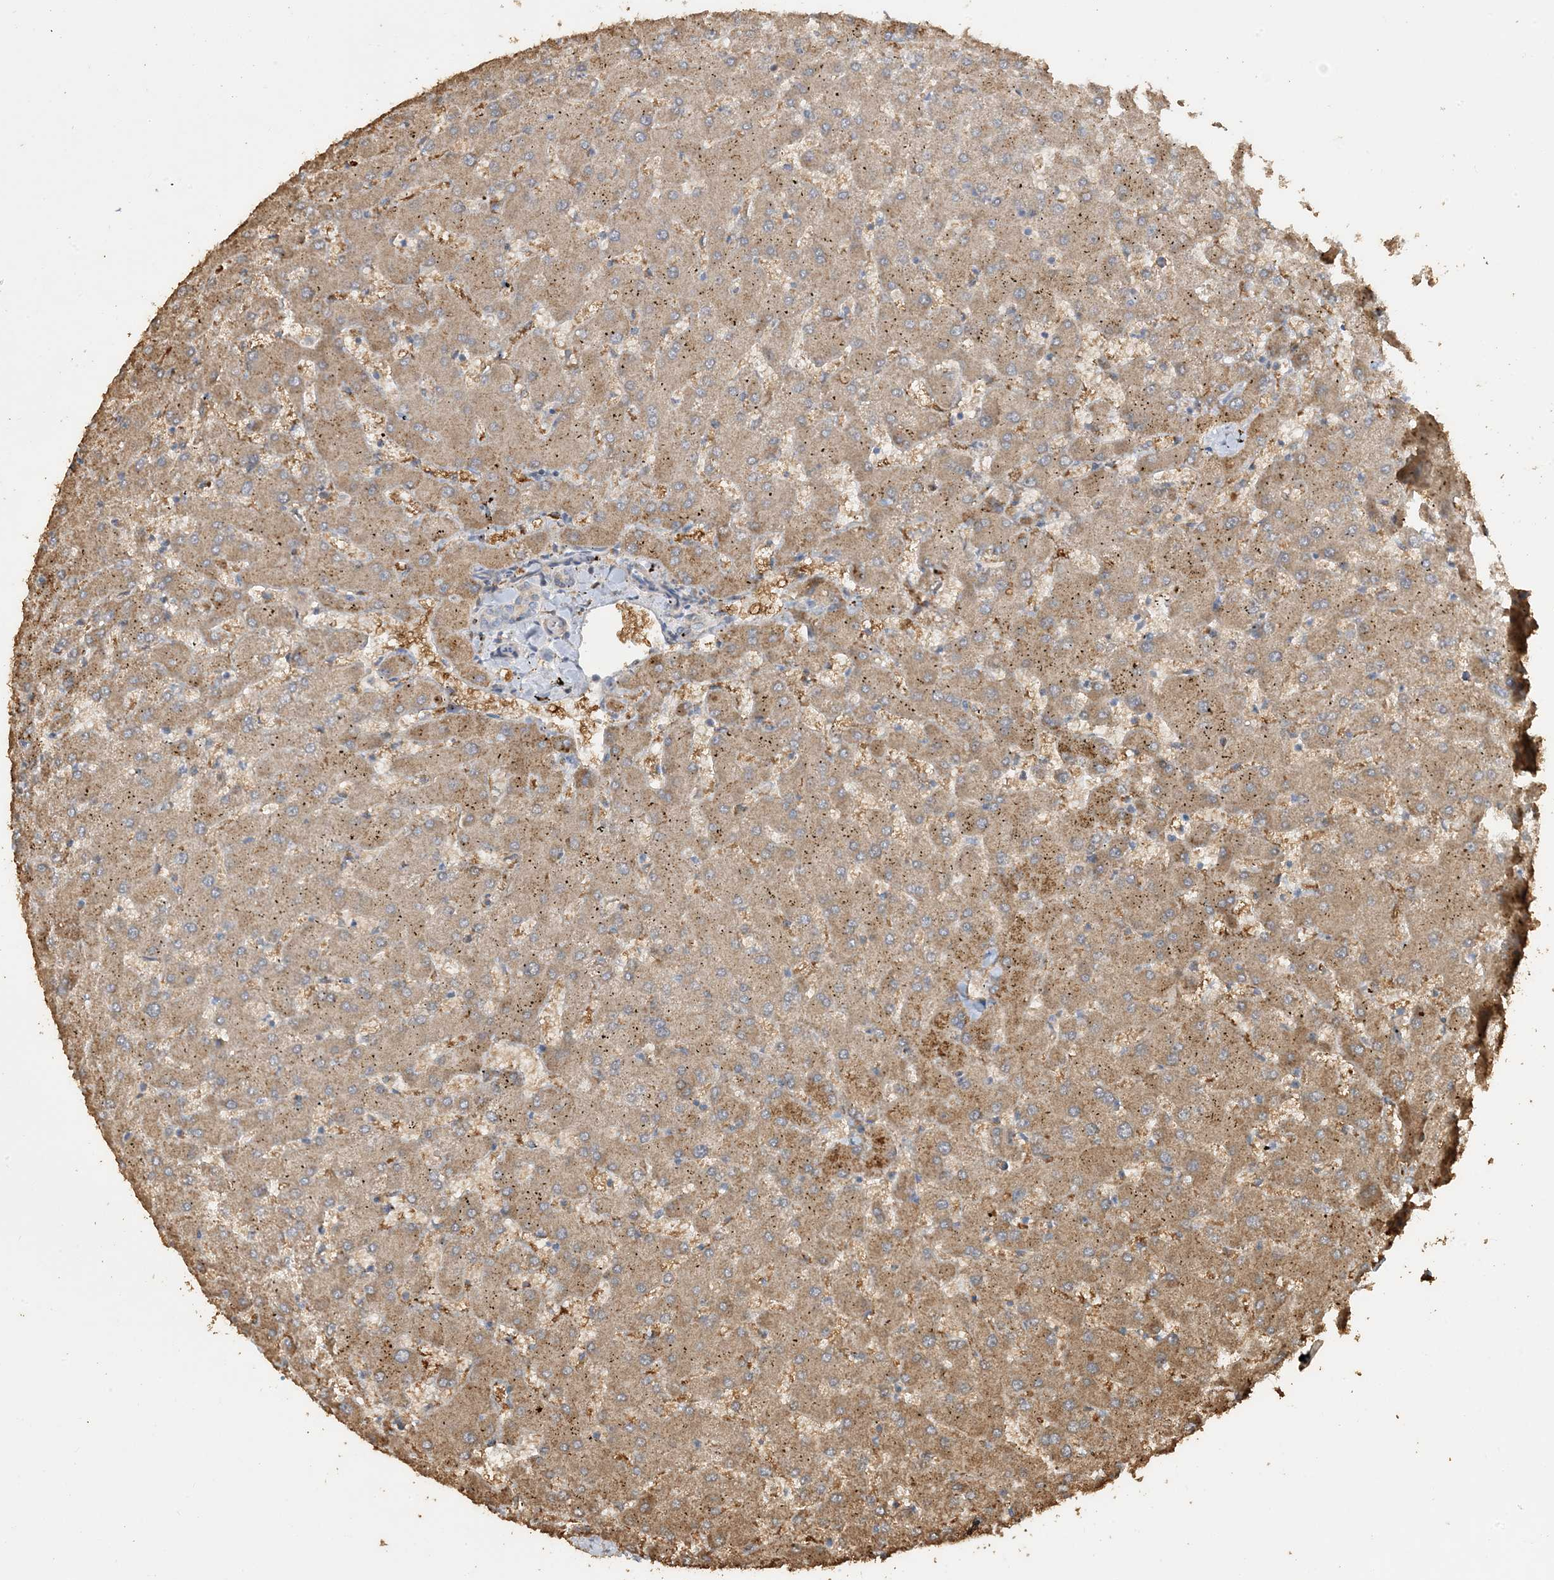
{"staining": {"intensity": "weak", "quantity": "25%-75%", "location": "cytoplasmic/membranous"}, "tissue": "liver", "cell_type": "Cholangiocytes", "image_type": "normal", "snomed": [{"axis": "morphology", "description": "Normal tissue, NOS"}, {"axis": "topography", "description": "Liver"}], "caption": "IHC image of benign liver stained for a protein (brown), which displays low levels of weak cytoplasmic/membranous staining in approximately 25%-75% of cholangiocytes.", "gene": "SFMBT2", "patient": {"sex": "female", "age": 63}}